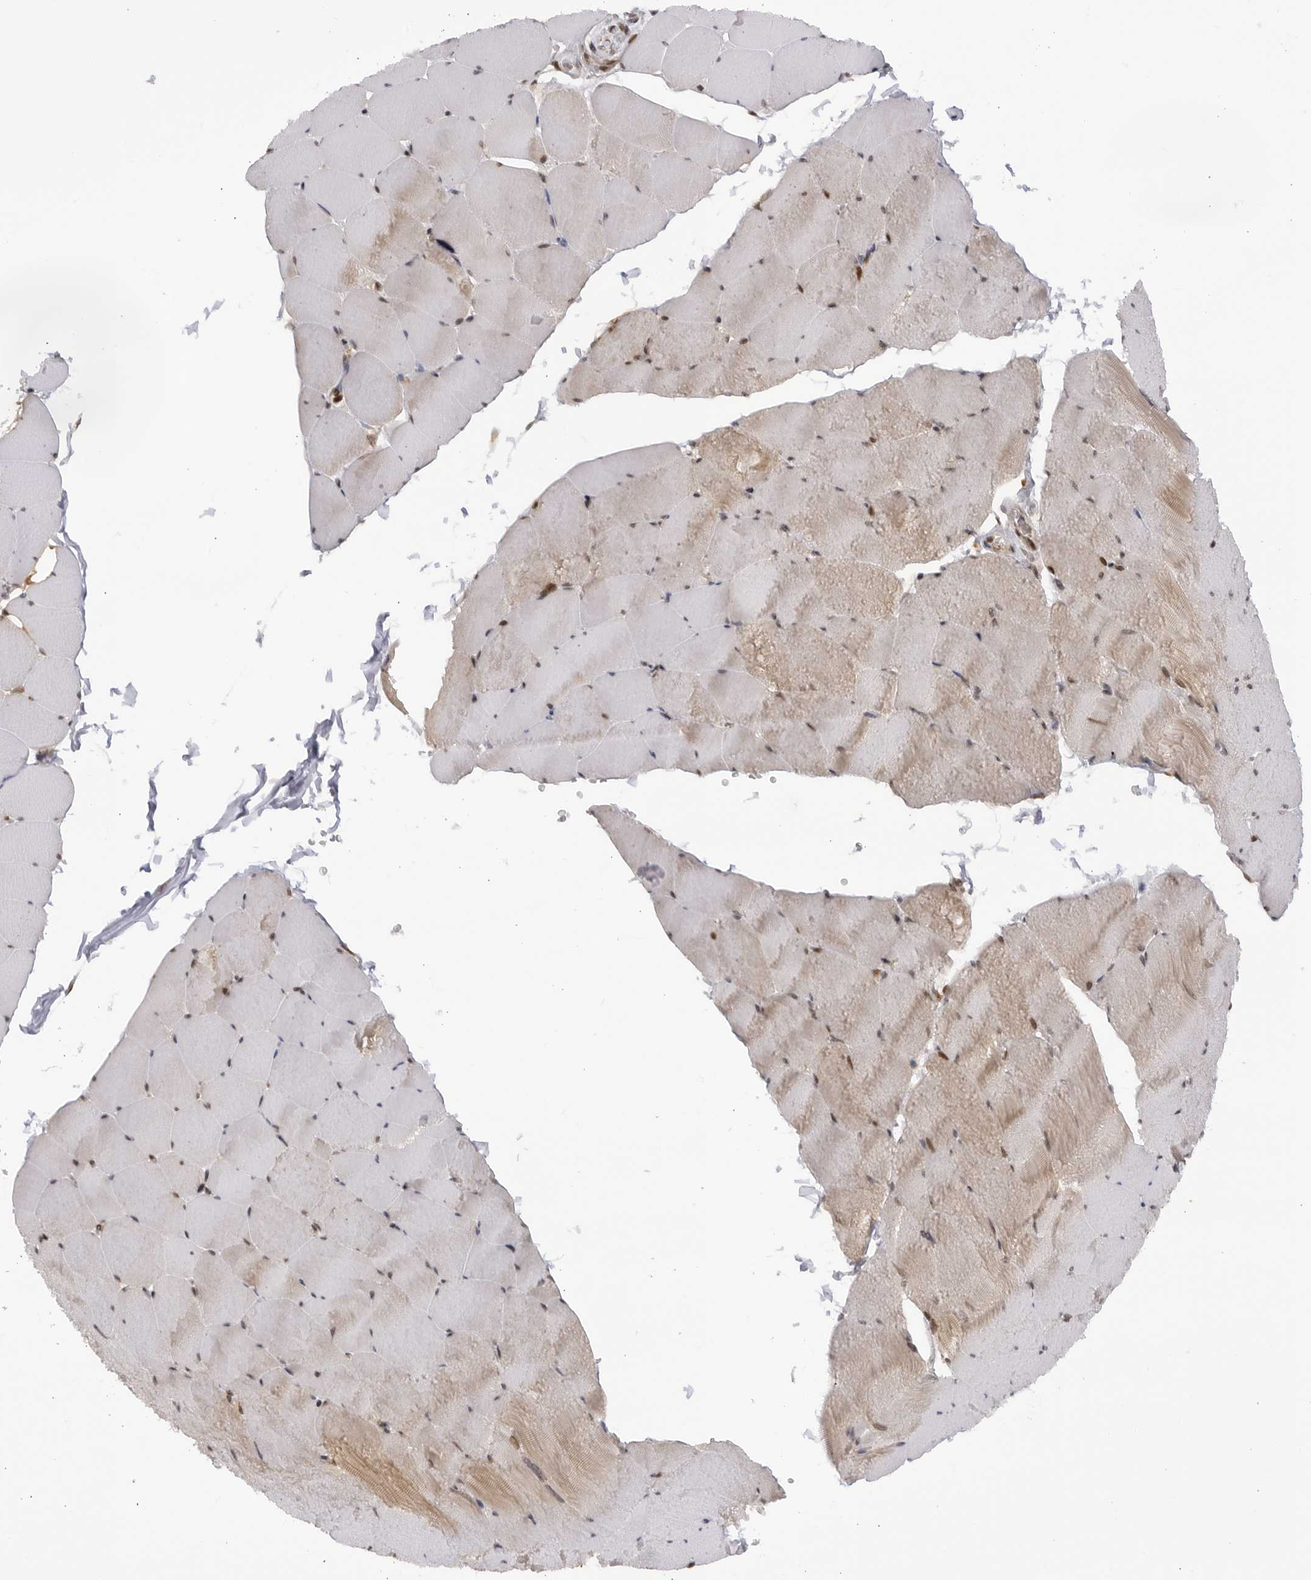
{"staining": {"intensity": "weak", "quantity": "25%-75%", "location": "cytoplasmic/membranous,nuclear"}, "tissue": "skeletal muscle", "cell_type": "Myocytes", "image_type": "normal", "snomed": [{"axis": "morphology", "description": "Normal tissue, NOS"}, {"axis": "topography", "description": "Skeletal muscle"}], "caption": "A low amount of weak cytoplasmic/membranous,nuclear staining is appreciated in about 25%-75% of myocytes in benign skeletal muscle.", "gene": "RASGEF1C", "patient": {"sex": "male", "age": 62}}